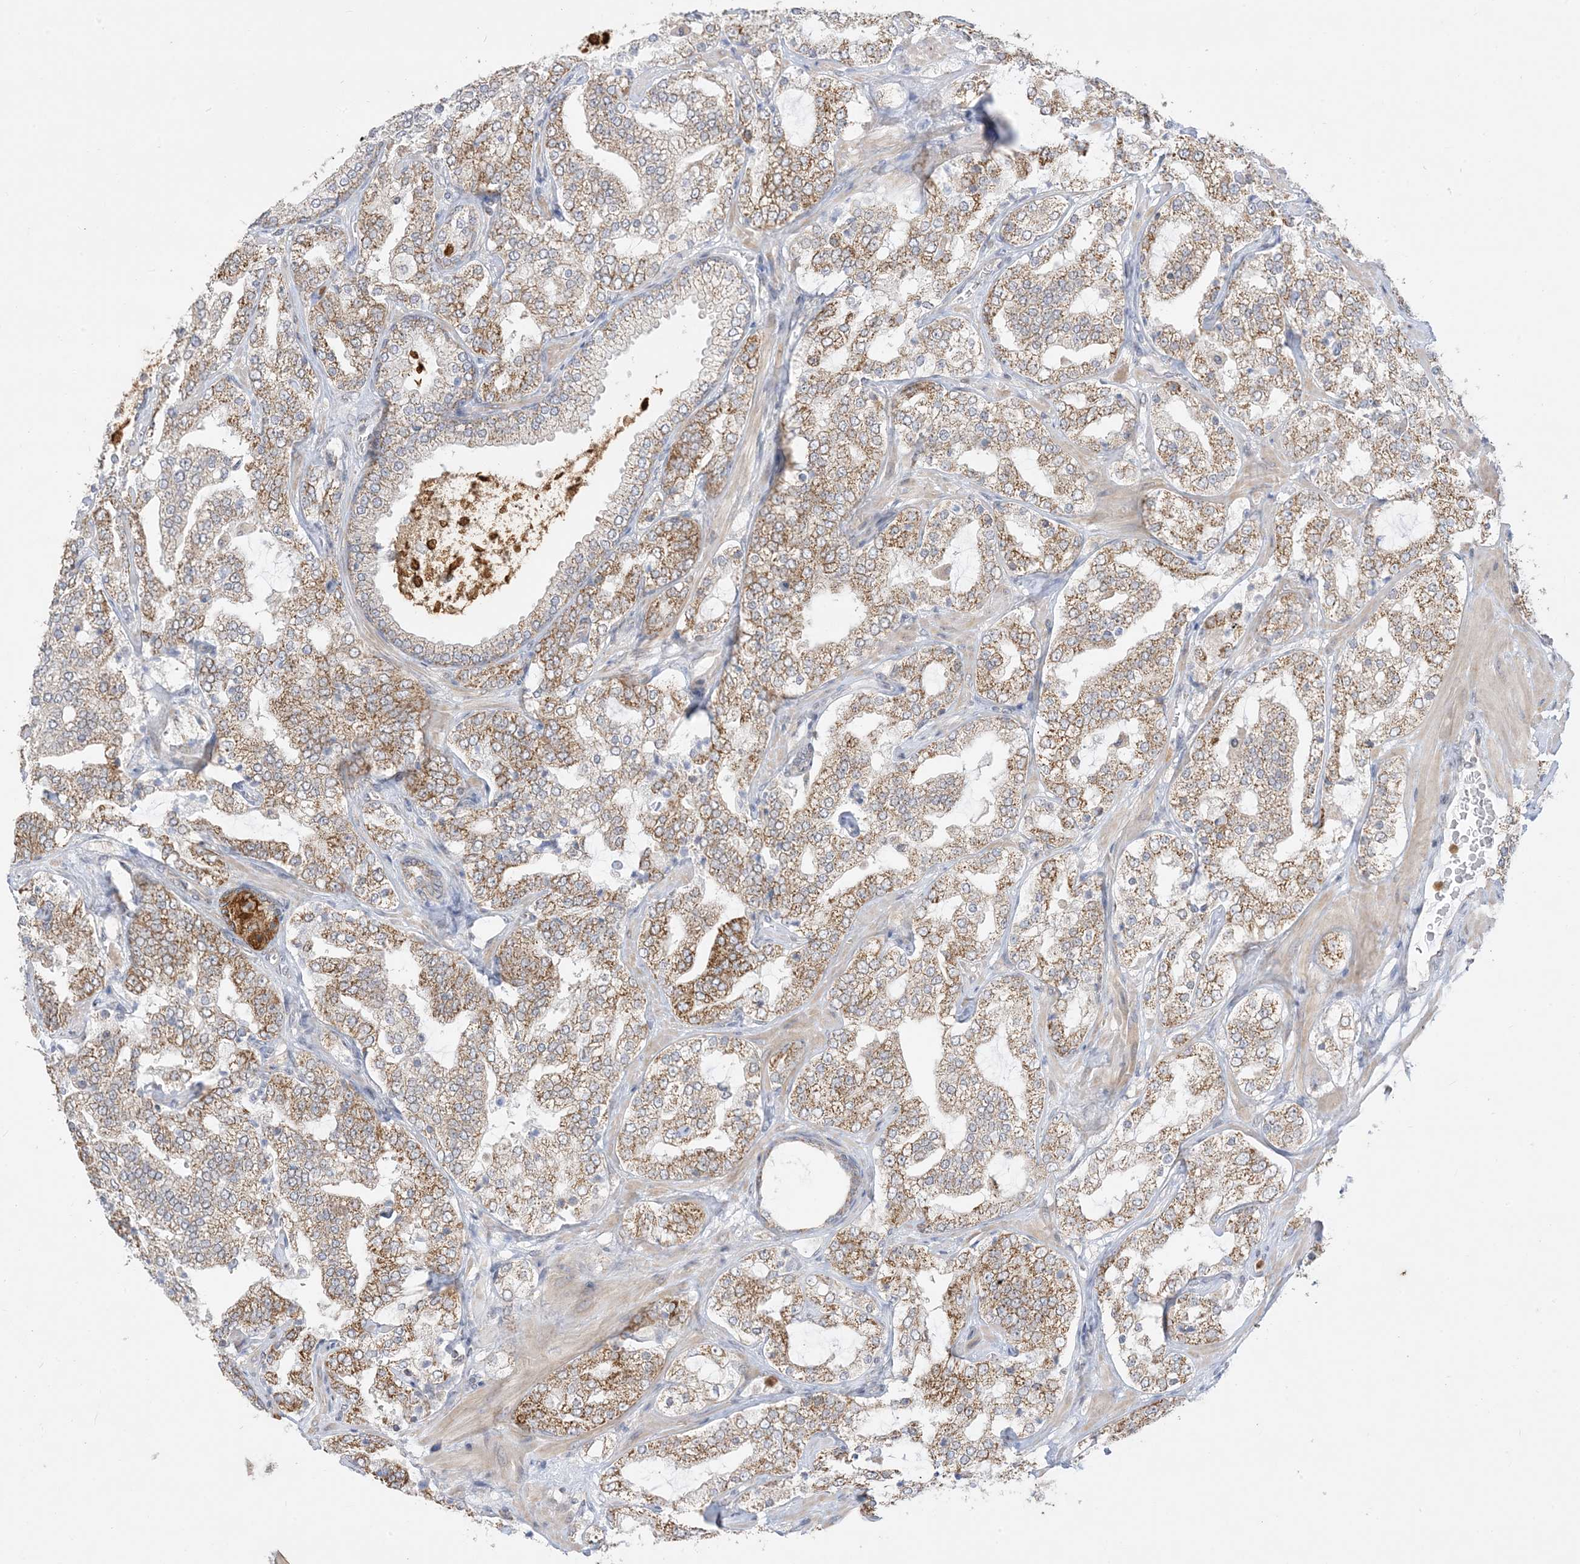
{"staining": {"intensity": "moderate", "quantity": ">75%", "location": "cytoplasmic/membranous"}, "tissue": "prostate cancer", "cell_type": "Tumor cells", "image_type": "cancer", "snomed": [{"axis": "morphology", "description": "Adenocarcinoma, High grade"}, {"axis": "topography", "description": "Prostate"}], "caption": "Protein expression analysis of human prostate cancer reveals moderate cytoplasmic/membranous expression in approximately >75% of tumor cells. Immunohistochemistry stains the protein in brown and the nuclei are stained blue.", "gene": "KANSL3", "patient": {"sex": "male", "age": 64}}